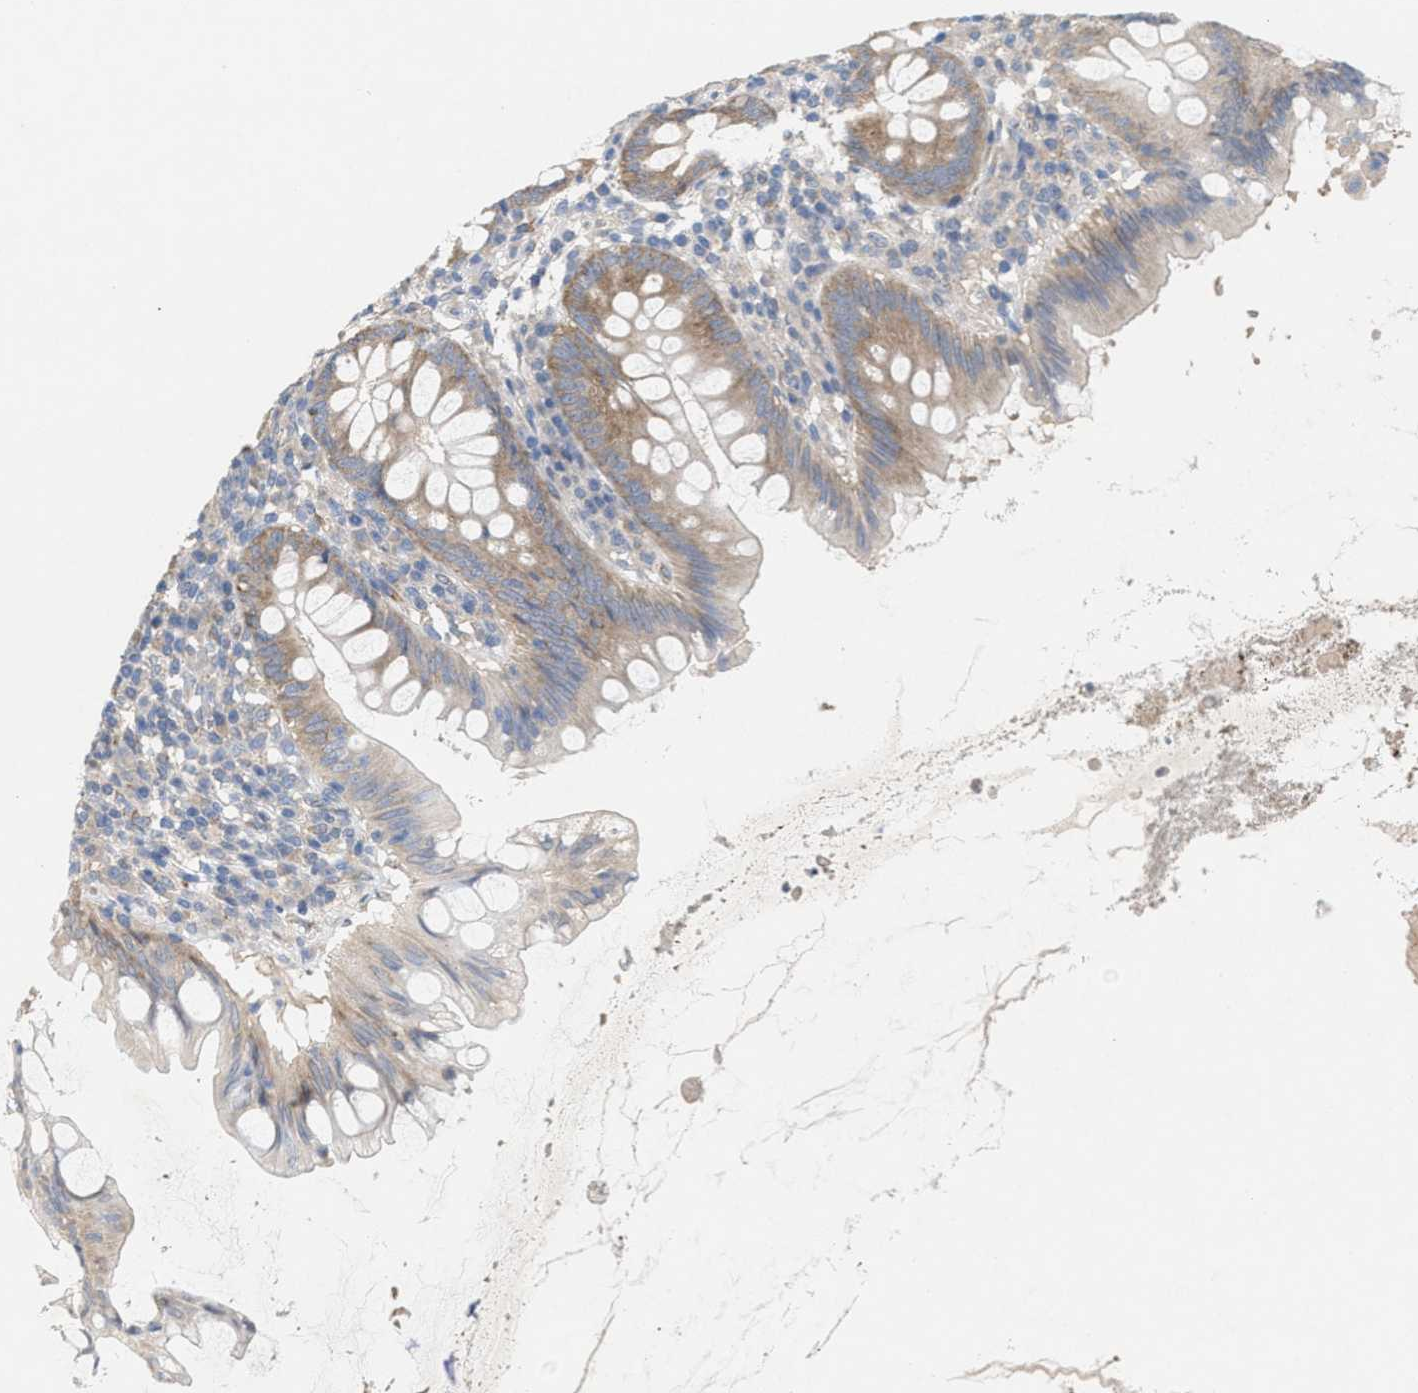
{"staining": {"intensity": "moderate", "quantity": ">75%", "location": "cytoplasmic/membranous"}, "tissue": "appendix", "cell_type": "Glandular cells", "image_type": "normal", "snomed": [{"axis": "morphology", "description": "Normal tissue, NOS"}, {"axis": "topography", "description": "Appendix"}], "caption": "This photomicrograph displays immunohistochemistry (IHC) staining of unremarkable appendix, with medium moderate cytoplasmic/membranous positivity in about >75% of glandular cells.", "gene": "UBAP2", "patient": {"sex": "male", "age": 56}}